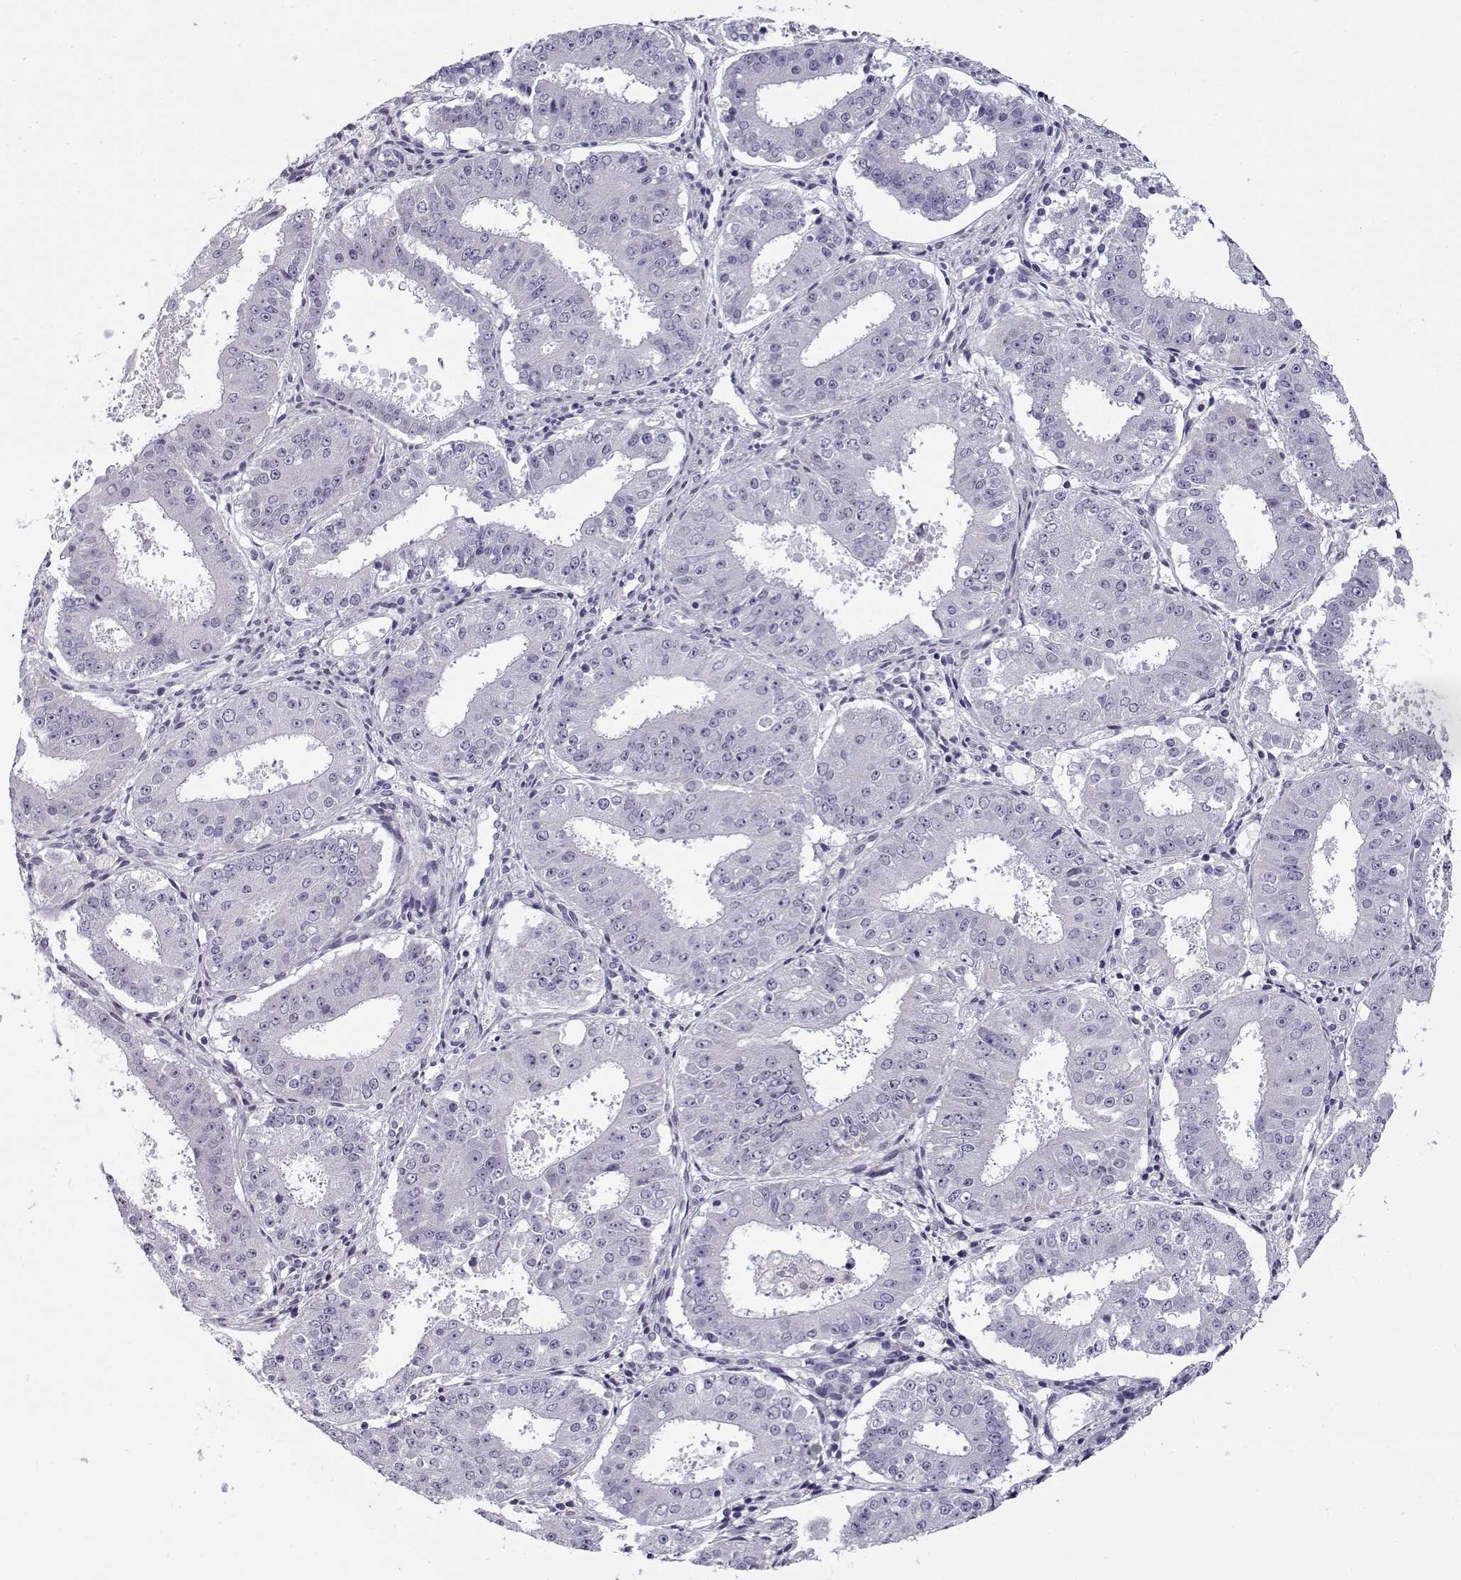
{"staining": {"intensity": "negative", "quantity": "none", "location": "none"}, "tissue": "ovarian cancer", "cell_type": "Tumor cells", "image_type": "cancer", "snomed": [{"axis": "morphology", "description": "Carcinoma, endometroid"}, {"axis": "topography", "description": "Ovary"}], "caption": "Photomicrograph shows no significant protein positivity in tumor cells of endometroid carcinoma (ovarian). Nuclei are stained in blue.", "gene": "GAGE2A", "patient": {"sex": "female", "age": 42}}